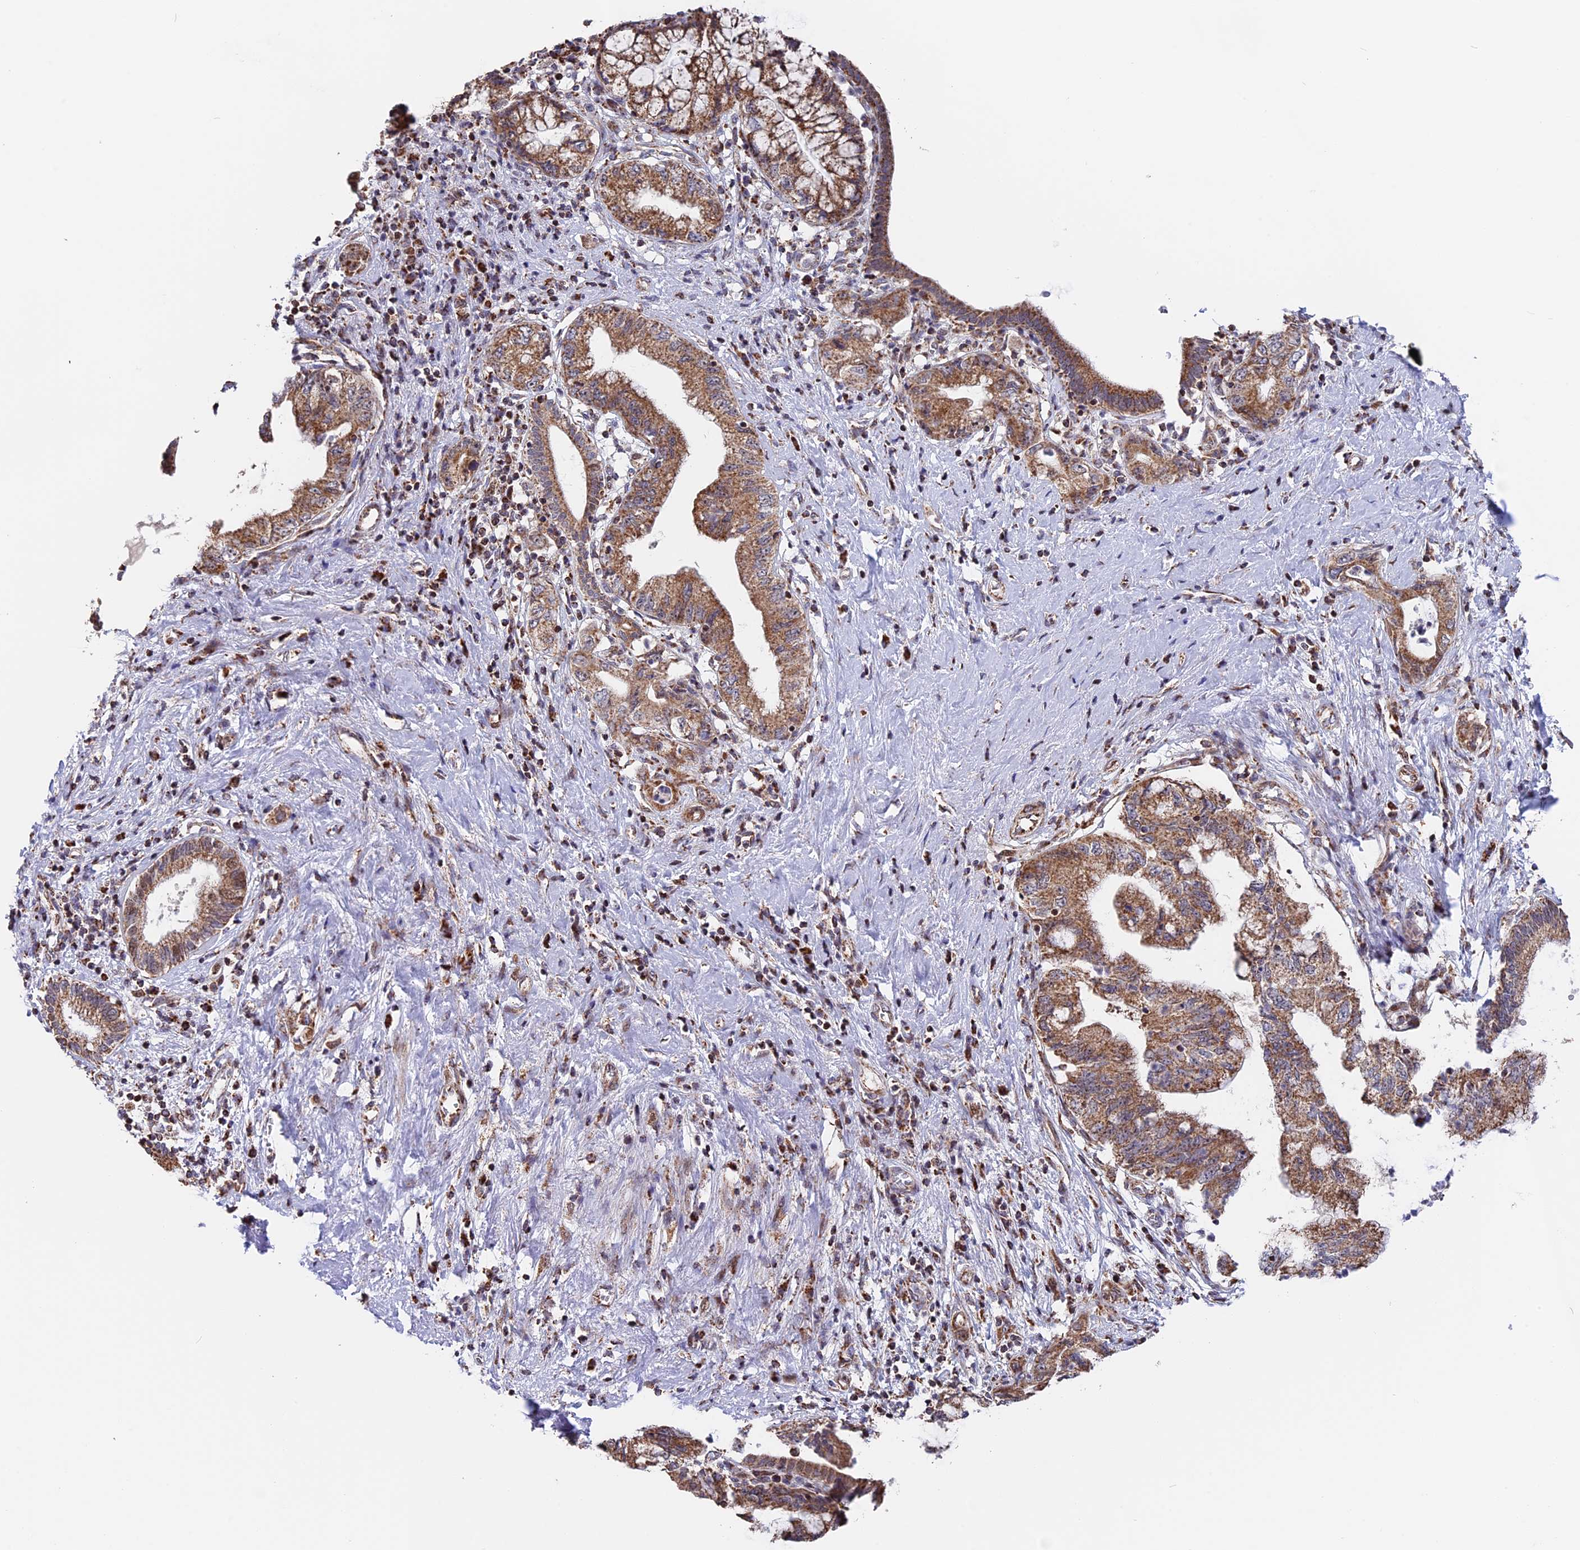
{"staining": {"intensity": "moderate", "quantity": ">75%", "location": "cytoplasmic/membranous"}, "tissue": "pancreatic cancer", "cell_type": "Tumor cells", "image_type": "cancer", "snomed": [{"axis": "morphology", "description": "Adenocarcinoma, NOS"}, {"axis": "topography", "description": "Pancreas"}], "caption": "Immunohistochemical staining of pancreatic adenocarcinoma displays medium levels of moderate cytoplasmic/membranous protein staining in about >75% of tumor cells.", "gene": "FAM174C", "patient": {"sex": "female", "age": 73}}